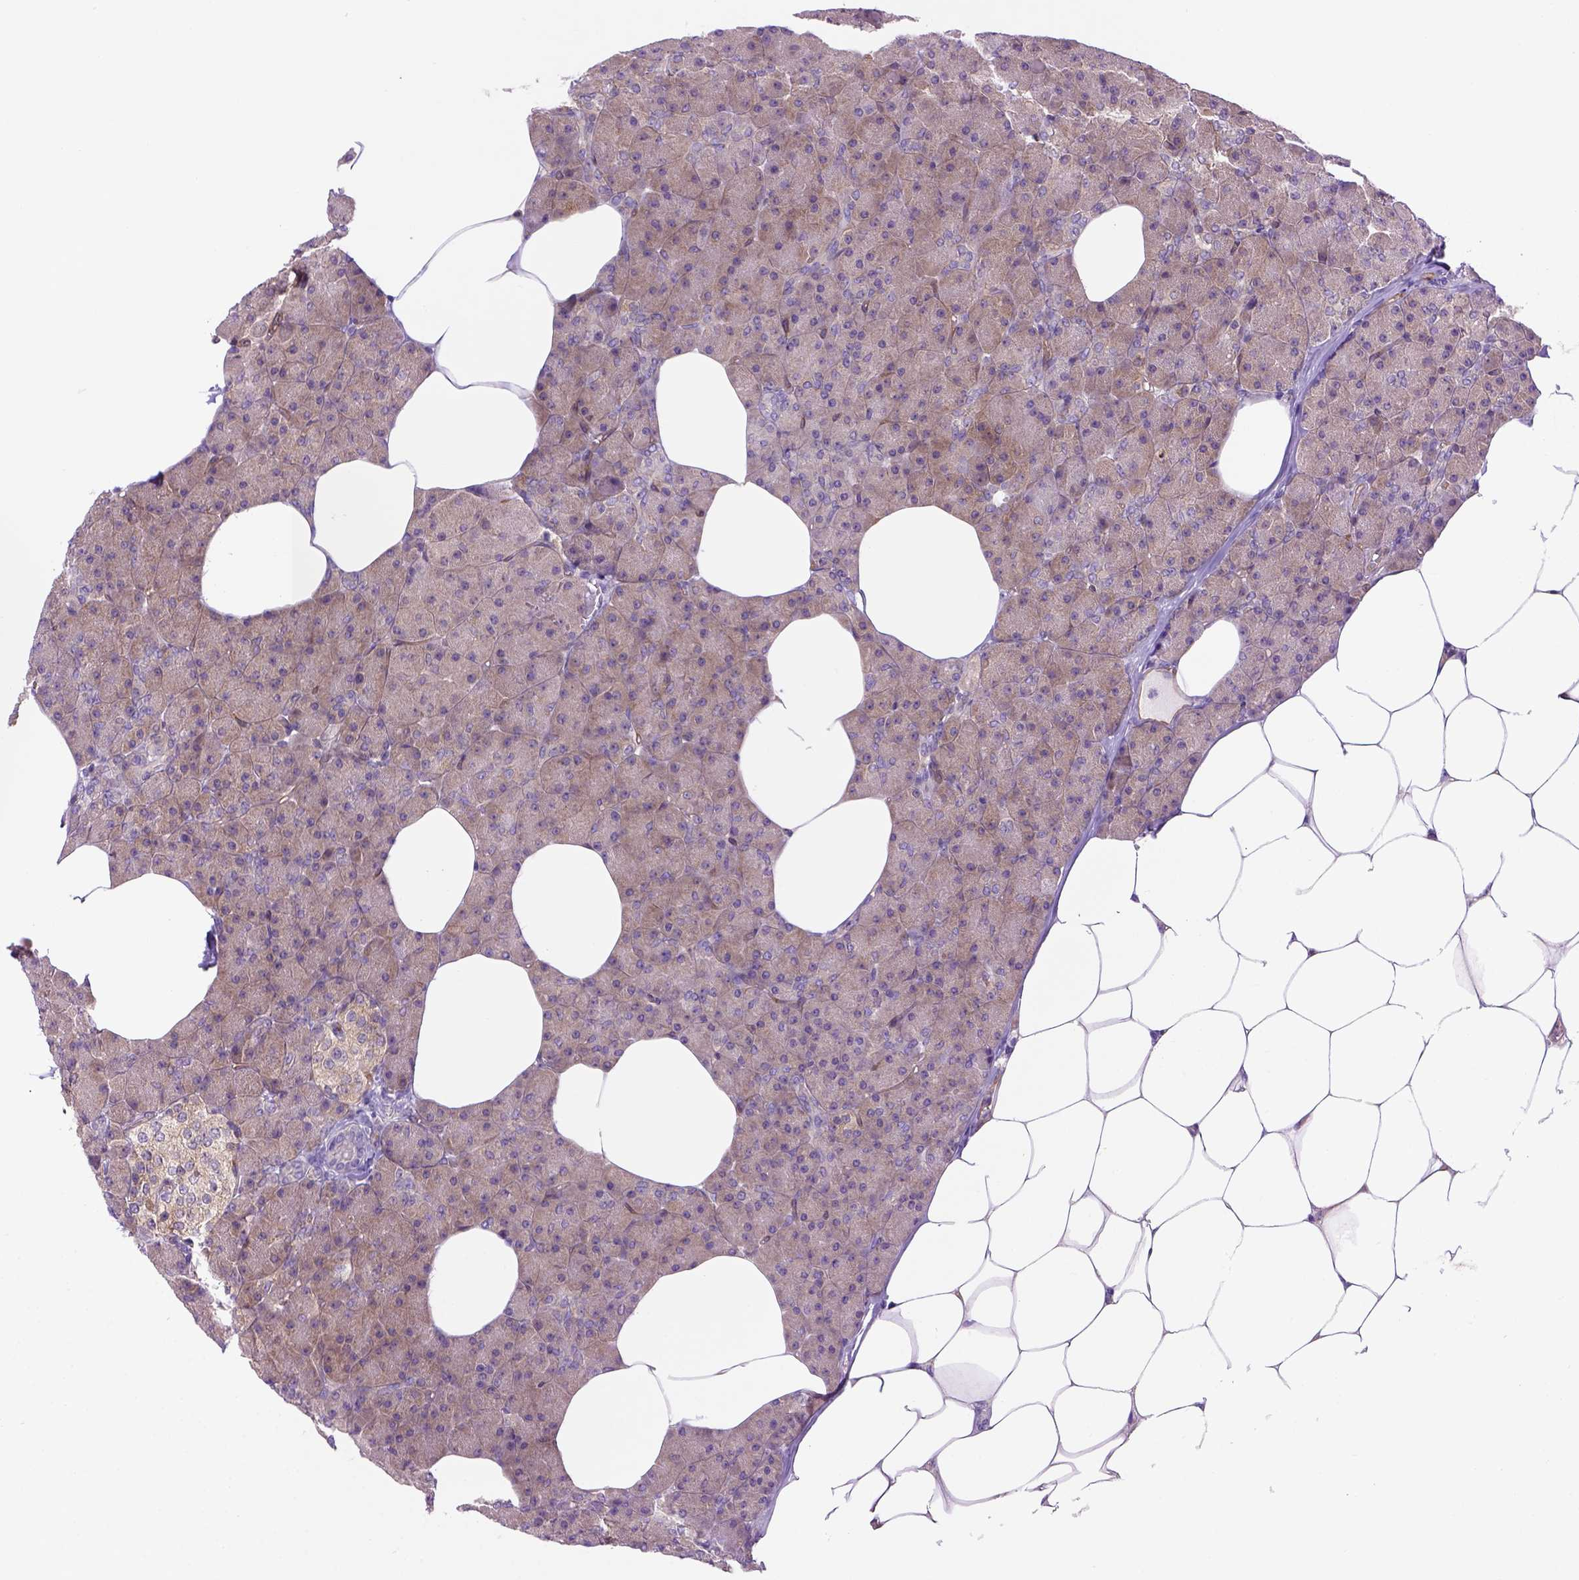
{"staining": {"intensity": "moderate", "quantity": ">75%", "location": "cytoplasmic/membranous"}, "tissue": "pancreas", "cell_type": "Exocrine glandular cells", "image_type": "normal", "snomed": [{"axis": "morphology", "description": "Normal tissue, NOS"}, {"axis": "topography", "description": "Pancreas"}], "caption": "Immunohistochemistry photomicrograph of benign pancreas: human pancreas stained using immunohistochemistry shows medium levels of moderate protein expression localized specifically in the cytoplasmic/membranous of exocrine glandular cells, appearing as a cytoplasmic/membranous brown color.", "gene": "CASKIN2", "patient": {"sex": "female", "age": 45}}